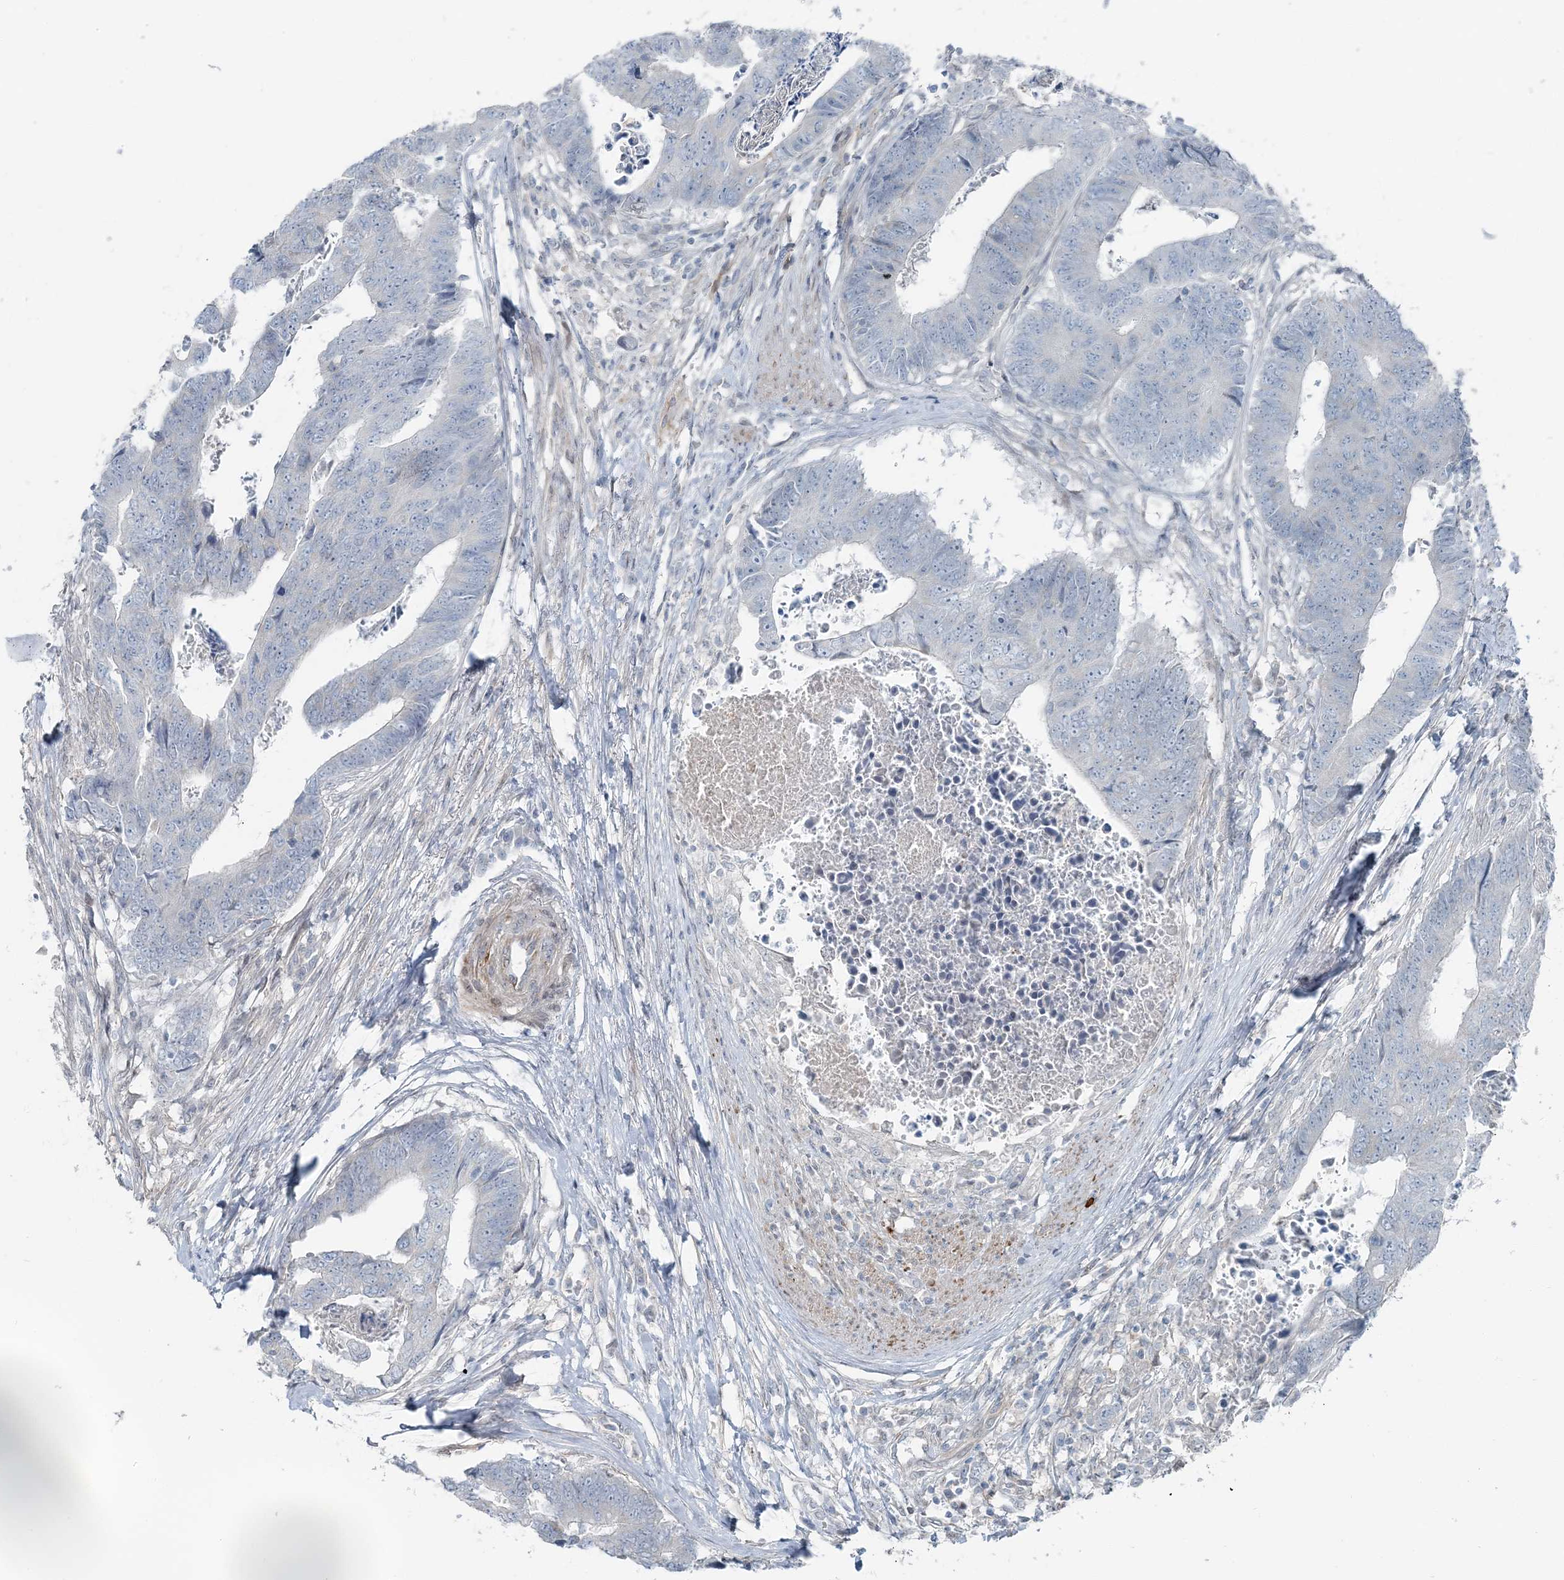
{"staining": {"intensity": "negative", "quantity": "none", "location": "none"}, "tissue": "colorectal cancer", "cell_type": "Tumor cells", "image_type": "cancer", "snomed": [{"axis": "morphology", "description": "Adenocarcinoma, NOS"}, {"axis": "topography", "description": "Rectum"}], "caption": "A photomicrograph of human colorectal cancer is negative for staining in tumor cells.", "gene": "FBXL17", "patient": {"sex": "male", "age": 84}}